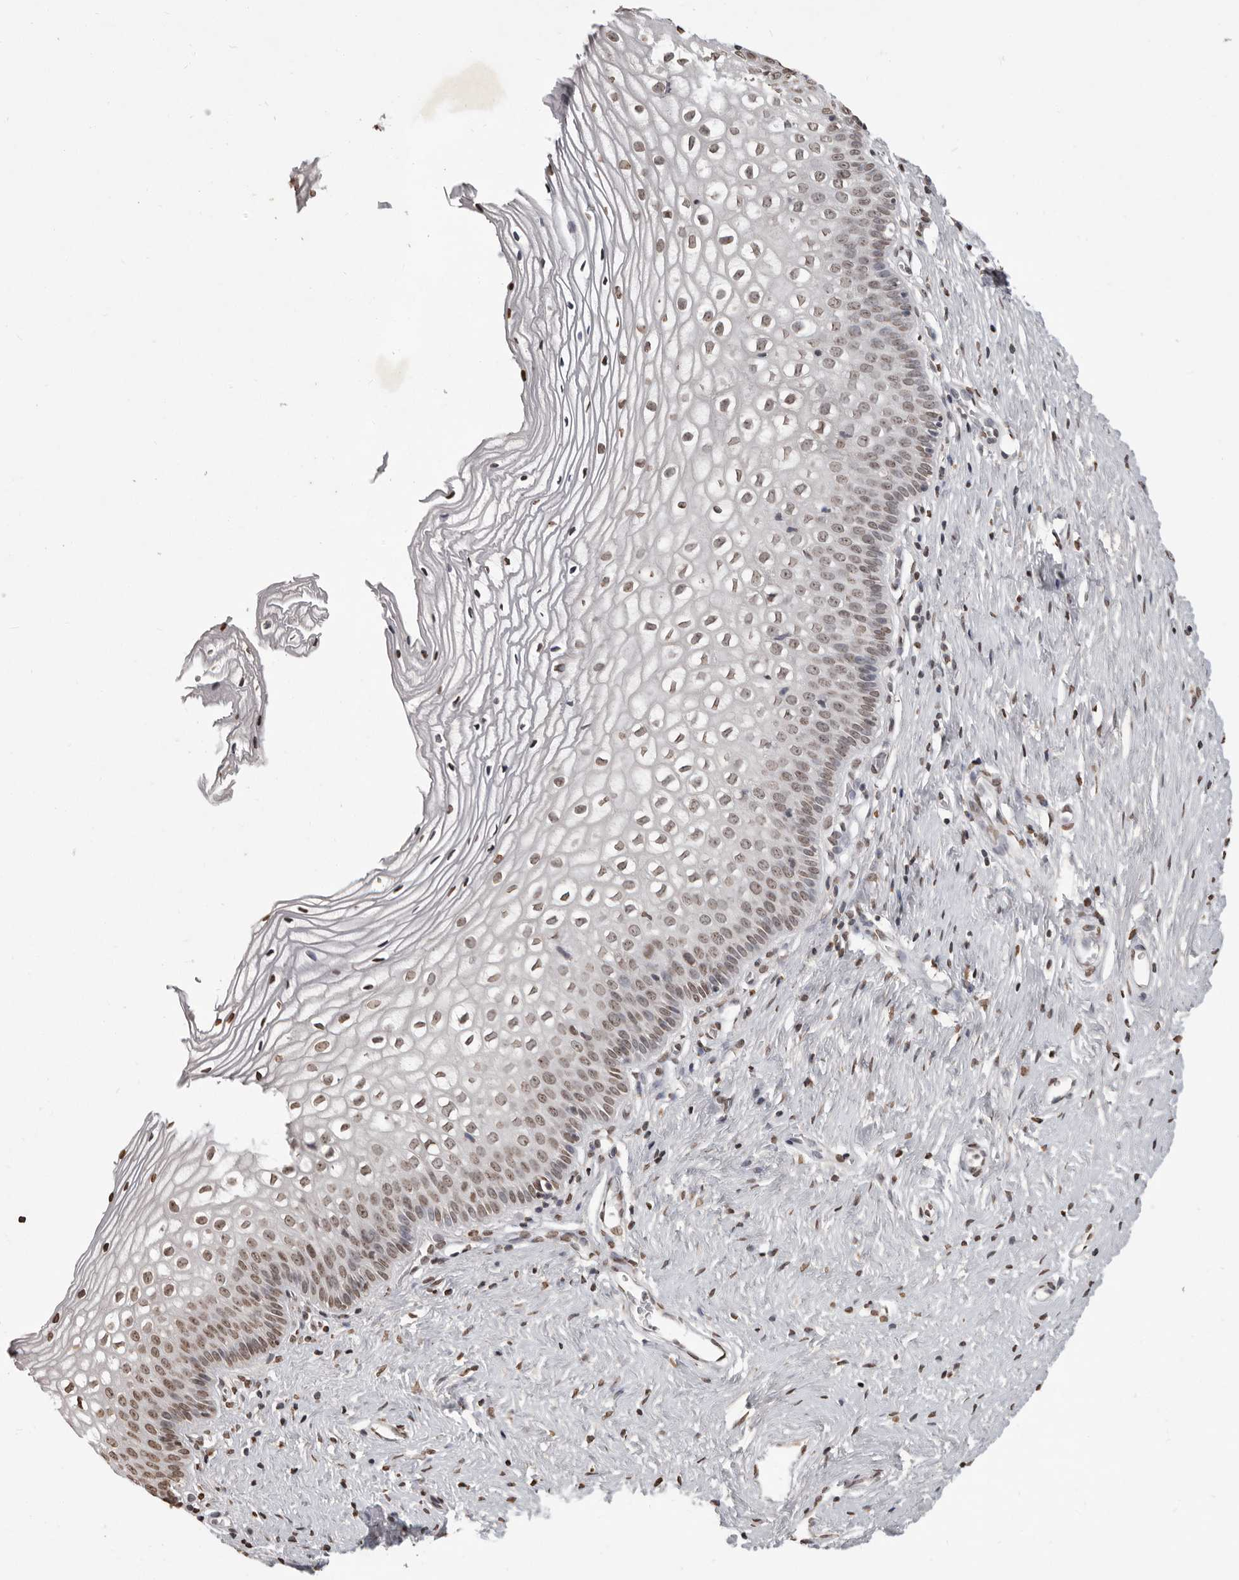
{"staining": {"intensity": "weak", "quantity": "25%-75%", "location": "nuclear"}, "tissue": "cervix", "cell_type": "Squamous epithelial cells", "image_type": "normal", "snomed": [{"axis": "morphology", "description": "Normal tissue, NOS"}, {"axis": "topography", "description": "Cervix"}], "caption": "Squamous epithelial cells show weak nuclear staining in about 25%-75% of cells in unremarkable cervix. The staining was performed using DAB, with brown indicating positive protein expression. Nuclei are stained blue with hematoxylin.", "gene": "WDR45", "patient": {"sex": "female", "age": 27}}